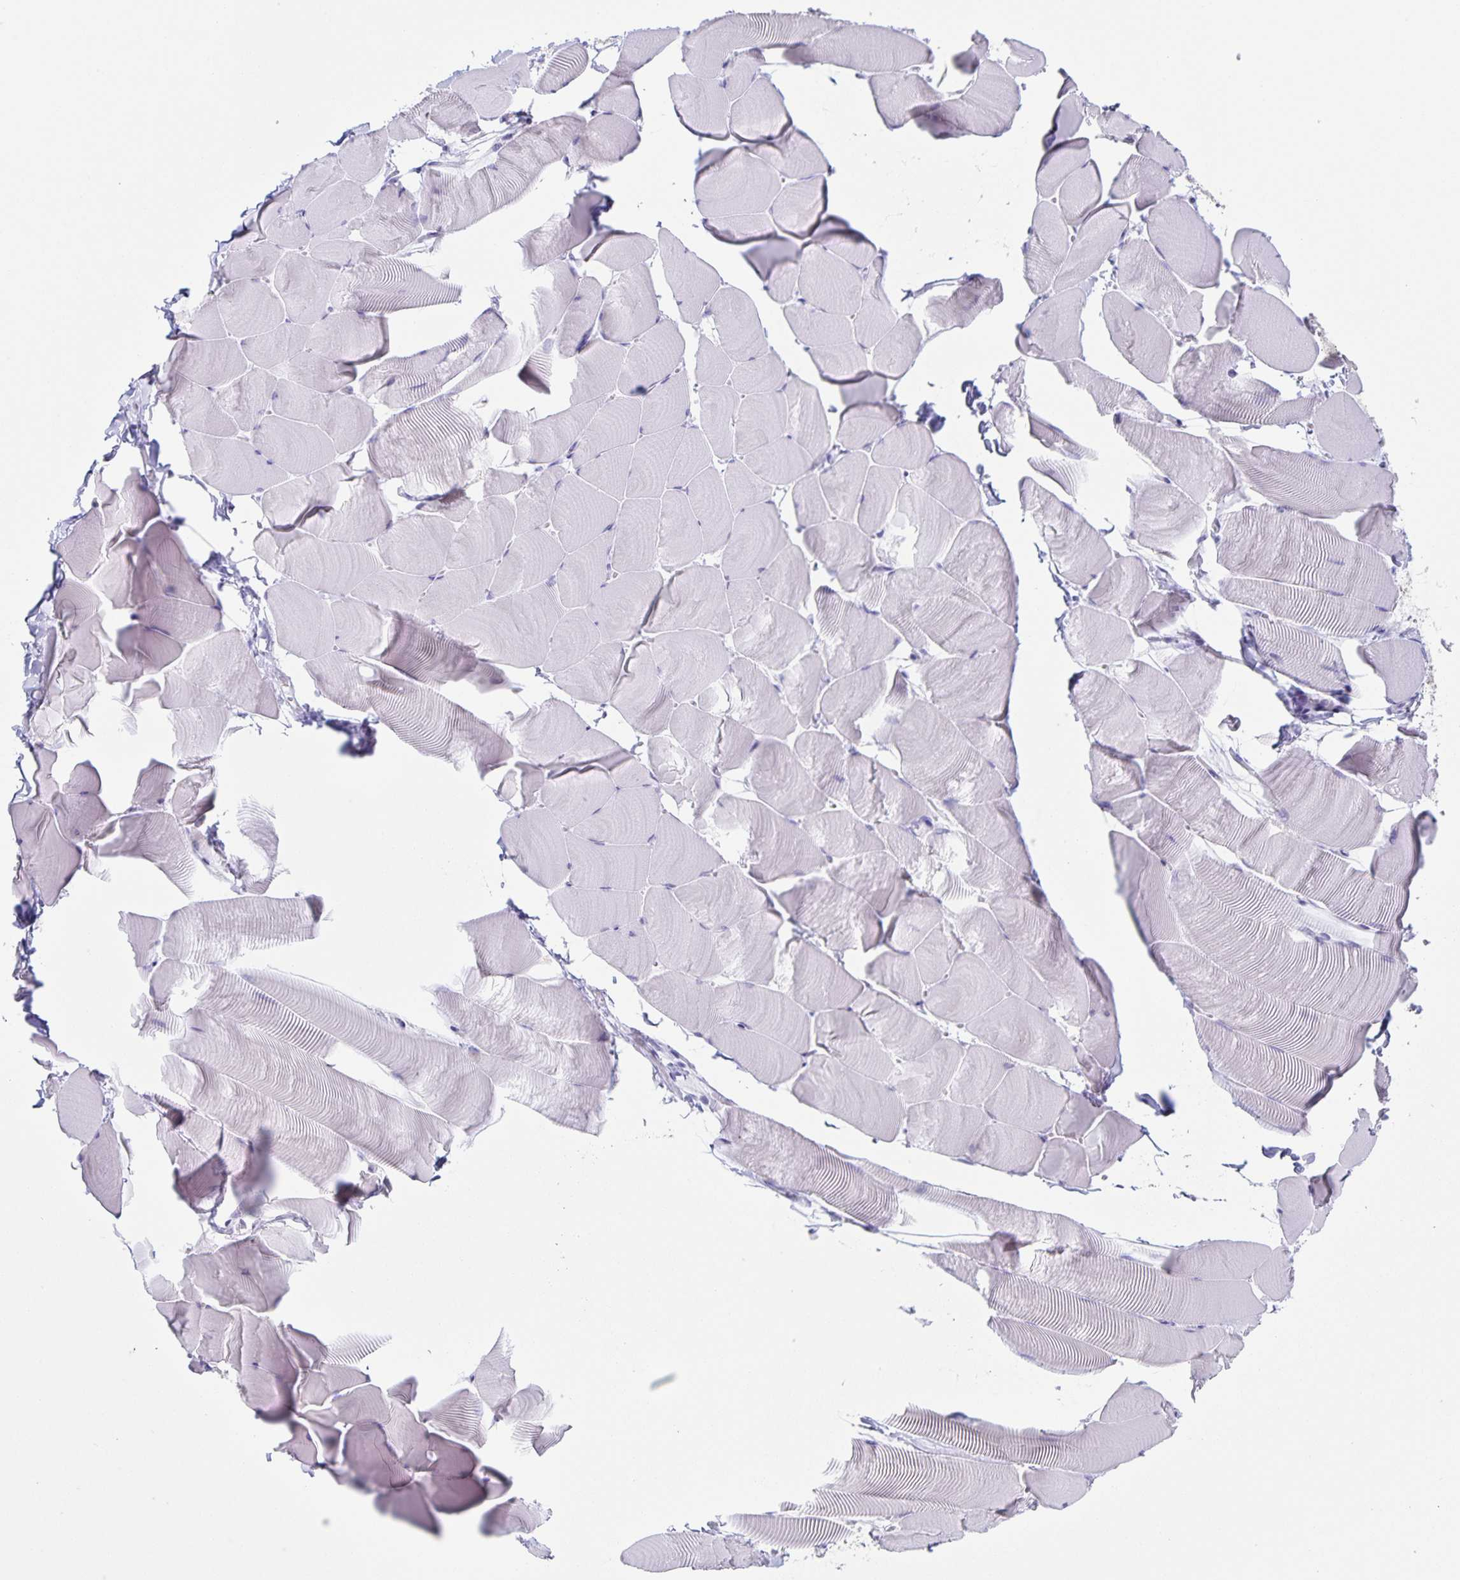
{"staining": {"intensity": "negative", "quantity": "none", "location": "none"}, "tissue": "skeletal muscle", "cell_type": "Myocytes", "image_type": "normal", "snomed": [{"axis": "morphology", "description": "Normal tissue, NOS"}, {"axis": "topography", "description": "Skeletal muscle"}], "caption": "The histopathology image demonstrates no staining of myocytes in normal skeletal muscle. (Brightfield microscopy of DAB IHC at high magnification).", "gene": "RPL36A", "patient": {"sex": "male", "age": 25}}